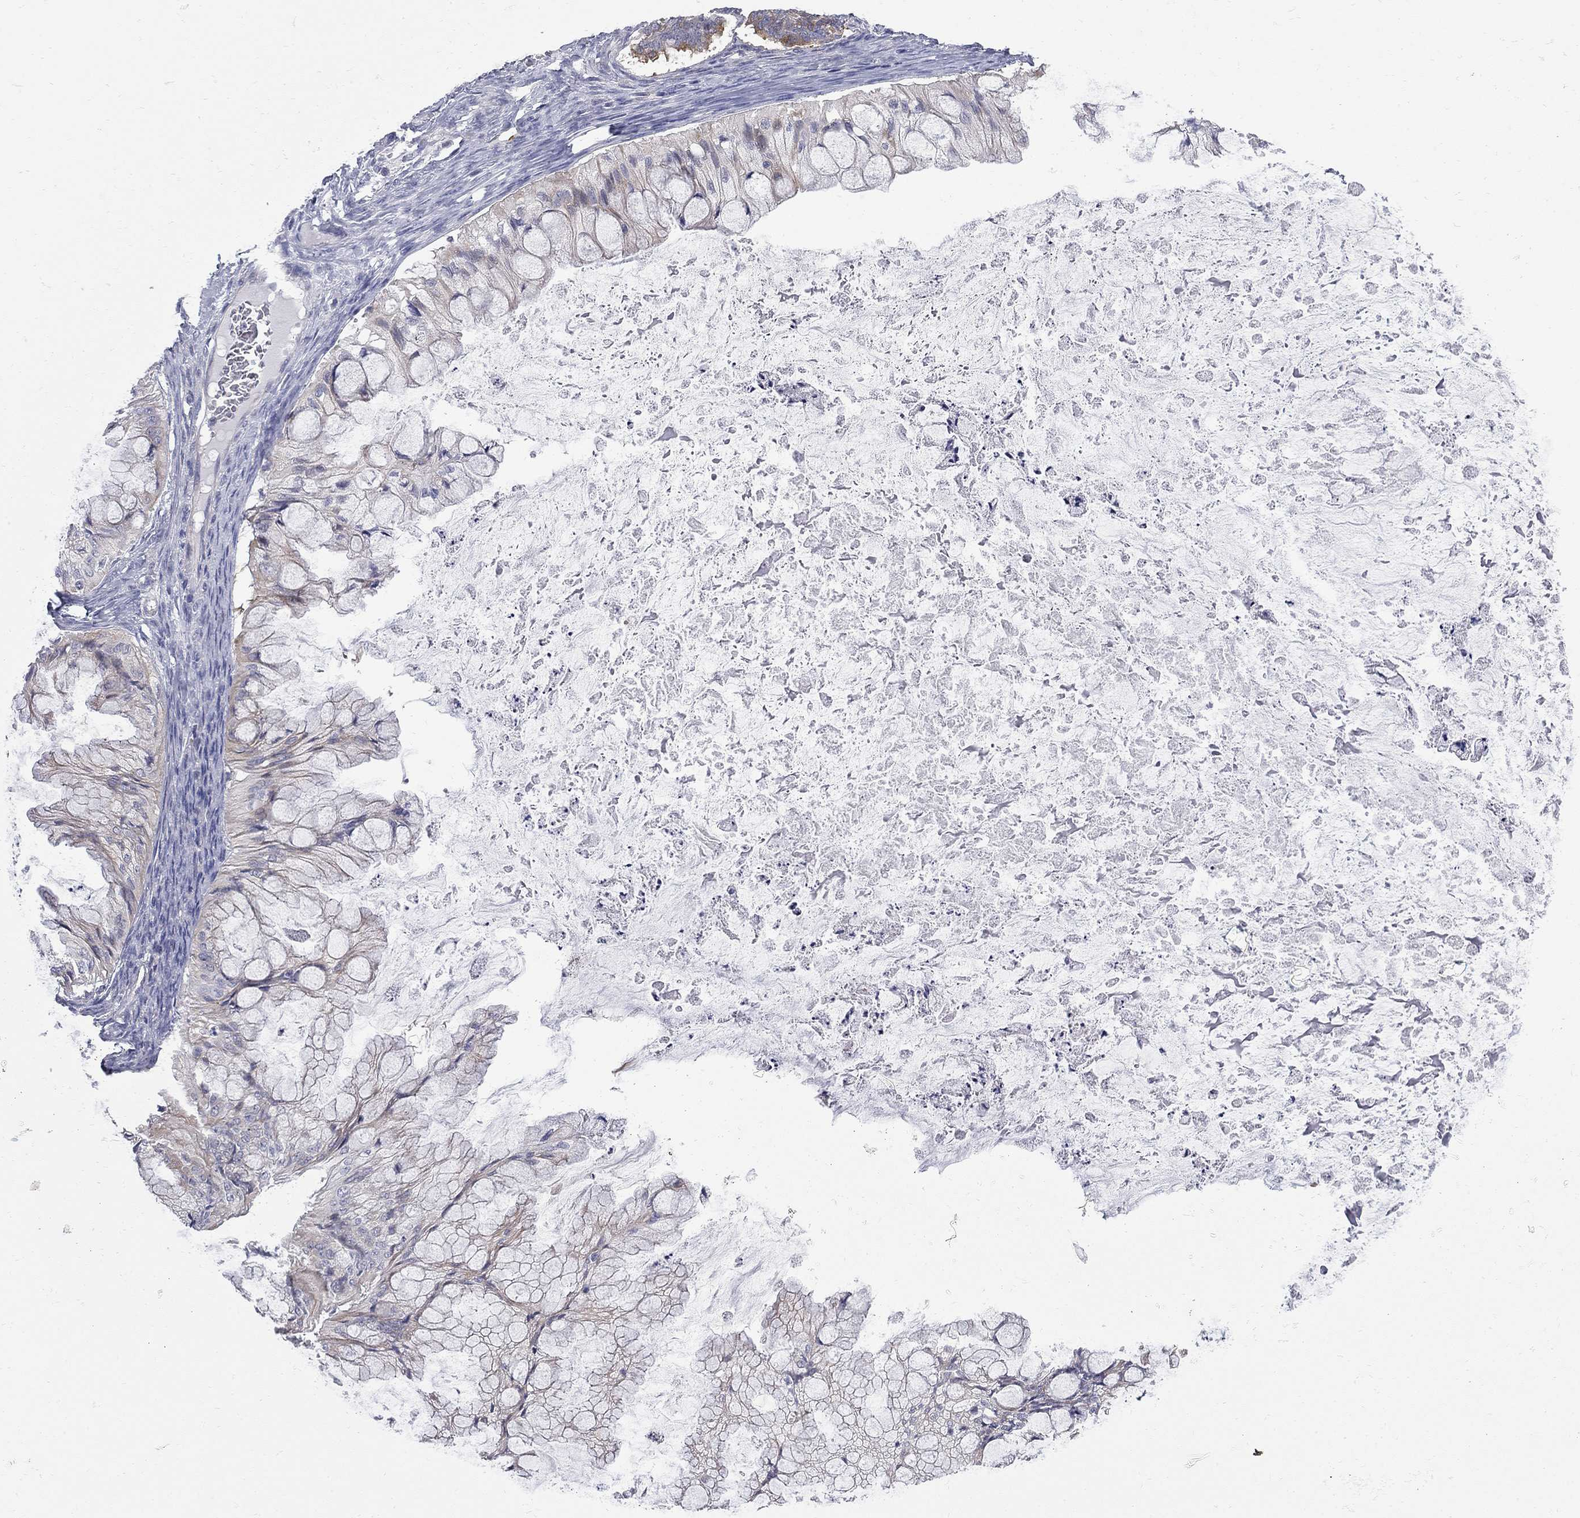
{"staining": {"intensity": "negative", "quantity": "none", "location": "none"}, "tissue": "ovarian cancer", "cell_type": "Tumor cells", "image_type": "cancer", "snomed": [{"axis": "morphology", "description": "Cystadenocarcinoma, mucinous, NOS"}, {"axis": "topography", "description": "Ovary"}], "caption": "This is a micrograph of immunohistochemistry staining of ovarian cancer (mucinous cystadenocarcinoma), which shows no positivity in tumor cells.", "gene": "GALNT8", "patient": {"sex": "female", "age": 57}}